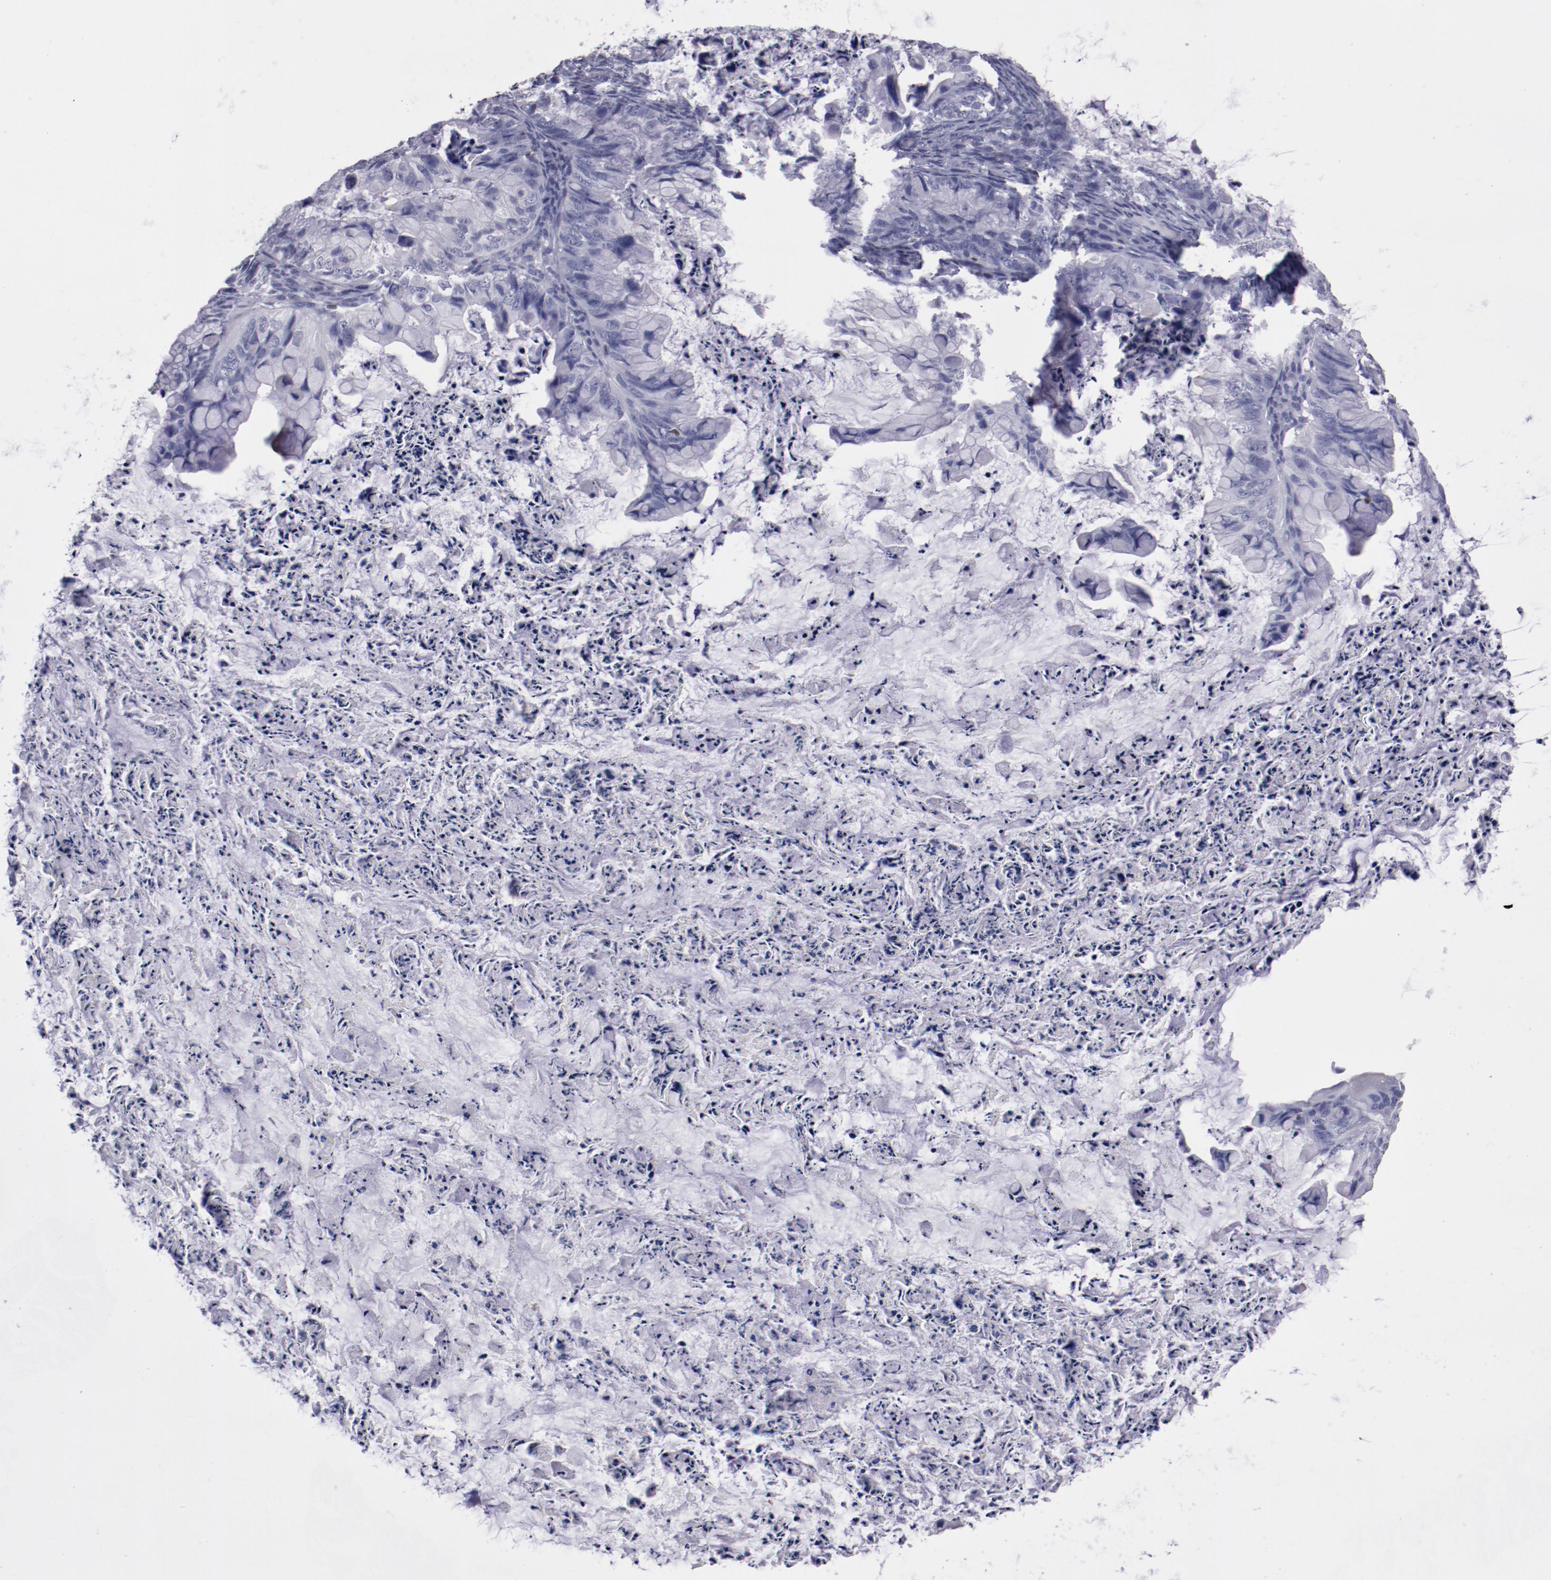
{"staining": {"intensity": "negative", "quantity": "none", "location": "none"}, "tissue": "ovarian cancer", "cell_type": "Tumor cells", "image_type": "cancer", "snomed": [{"axis": "morphology", "description": "Cystadenocarcinoma, mucinous, NOS"}, {"axis": "topography", "description": "Ovary"}], "caption": "Tumor cells show no significant protein staining in ovarian cancer (mucinous cystadenocarcinoma).", "gene": "IRF8", "patient": {"sex": "female", "age": 36}}